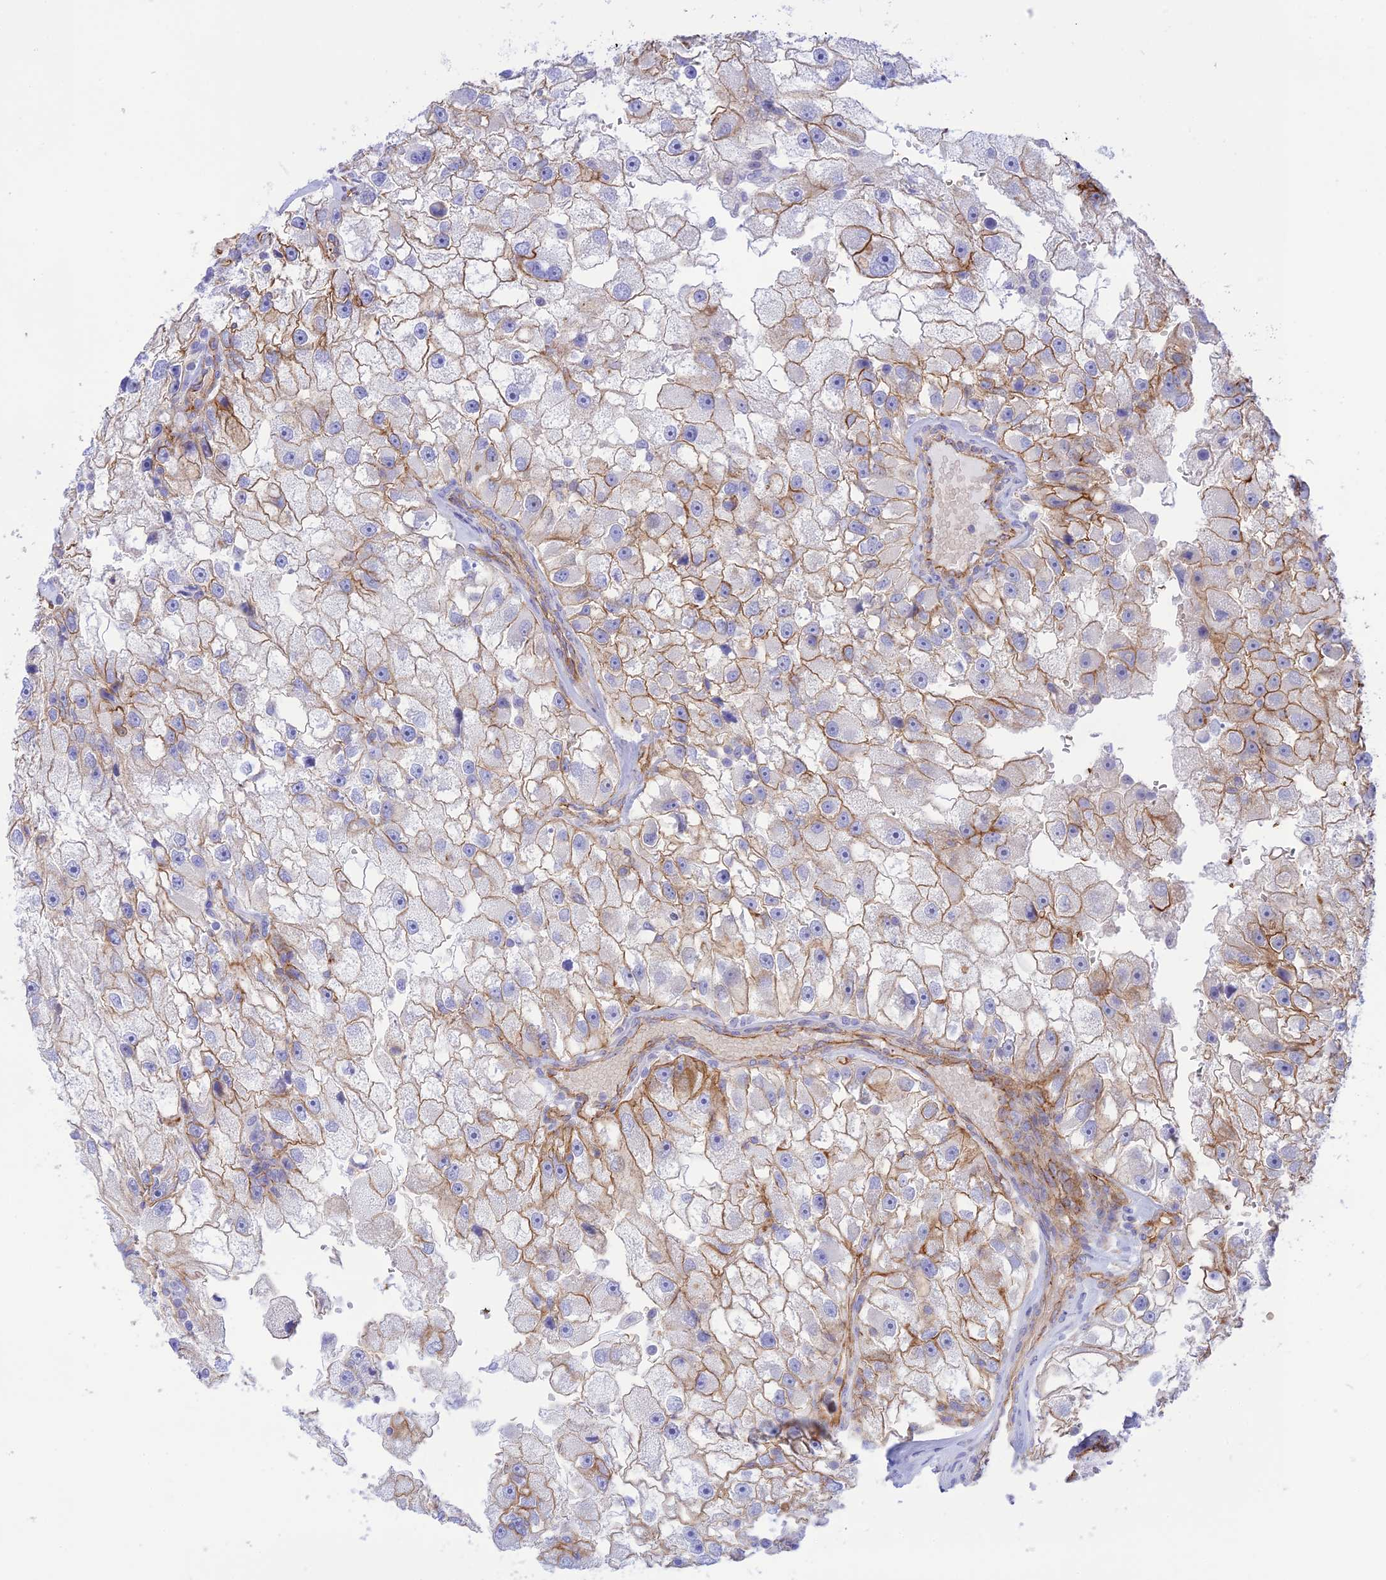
{"staining": {"intensity": "moderate", "quantity": "25%-75%", "location": "cytoplasmic/membranous"}, "tissue": "renal cancer", "cell_type": "Tumor cells", "image_type": "cancer", "snomed": [{"axis": "morphology", "description": "Adenocarcinoma, NOS"}, {"axis": "topography", "description": "Kidney"}], "caption": "Protein expression analysis of human adenocarcinoma (renal) reveals moderate cytoplasmic/membranous expression in approximately 25%-75% of tumor cells.", "gene": "YPEL5", "patient": {"sex": "male", "age": 63}}